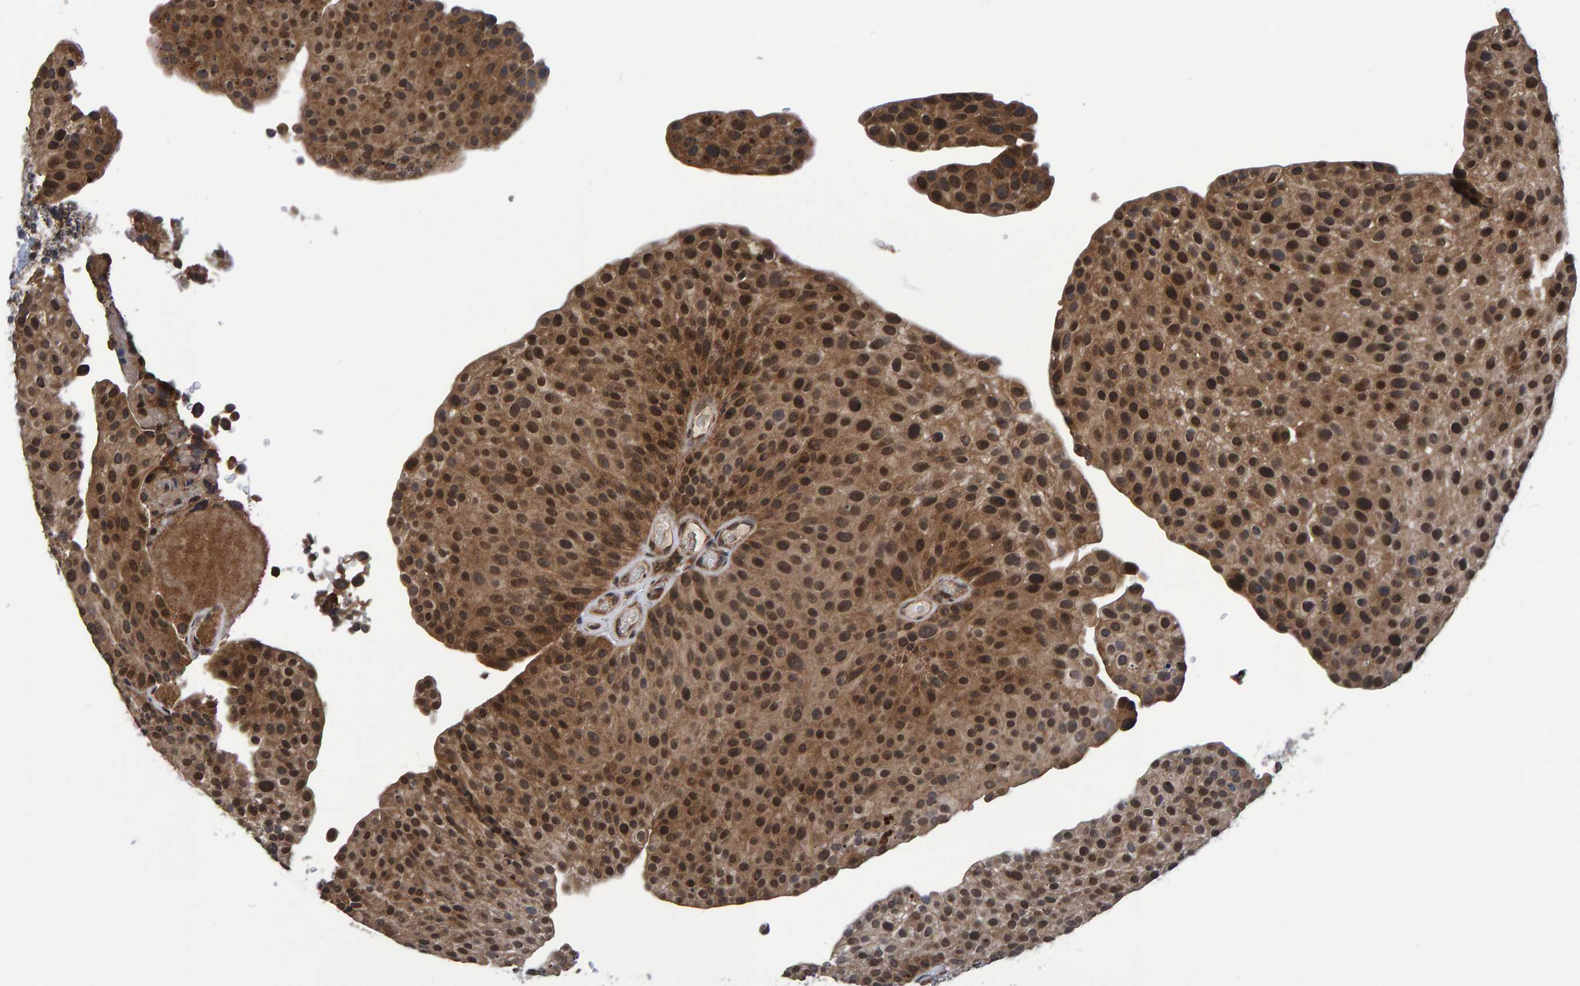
{"staining": {"intensity": "moderate", "quantity": ">75%", "location": "cytoplasmic/membranous,nuclear"}, "tissue": "urothelial cancer", "cell_type": "Tumor cells", "image_type": "cancer", "snomed": [{"axis": "morphology", "description": "Urothelial carcinoma, Low grade"}, {"axis": "topography", "description": "Smooth muscle"}, {"axis": "topography", "description": "Urinary bladder"}], "caption": "An IHC micrograph of tumor tissue is shown. Protein staining in brown shows moderate cytoplasmic/membranous and nuclear positivity in urothelial cancer within tumor cells. (DAB IHC, brown staining for protein, blue staining for nuclei).", "gene": "GAB2", "patient": {"sex": "male", "age": 60}}